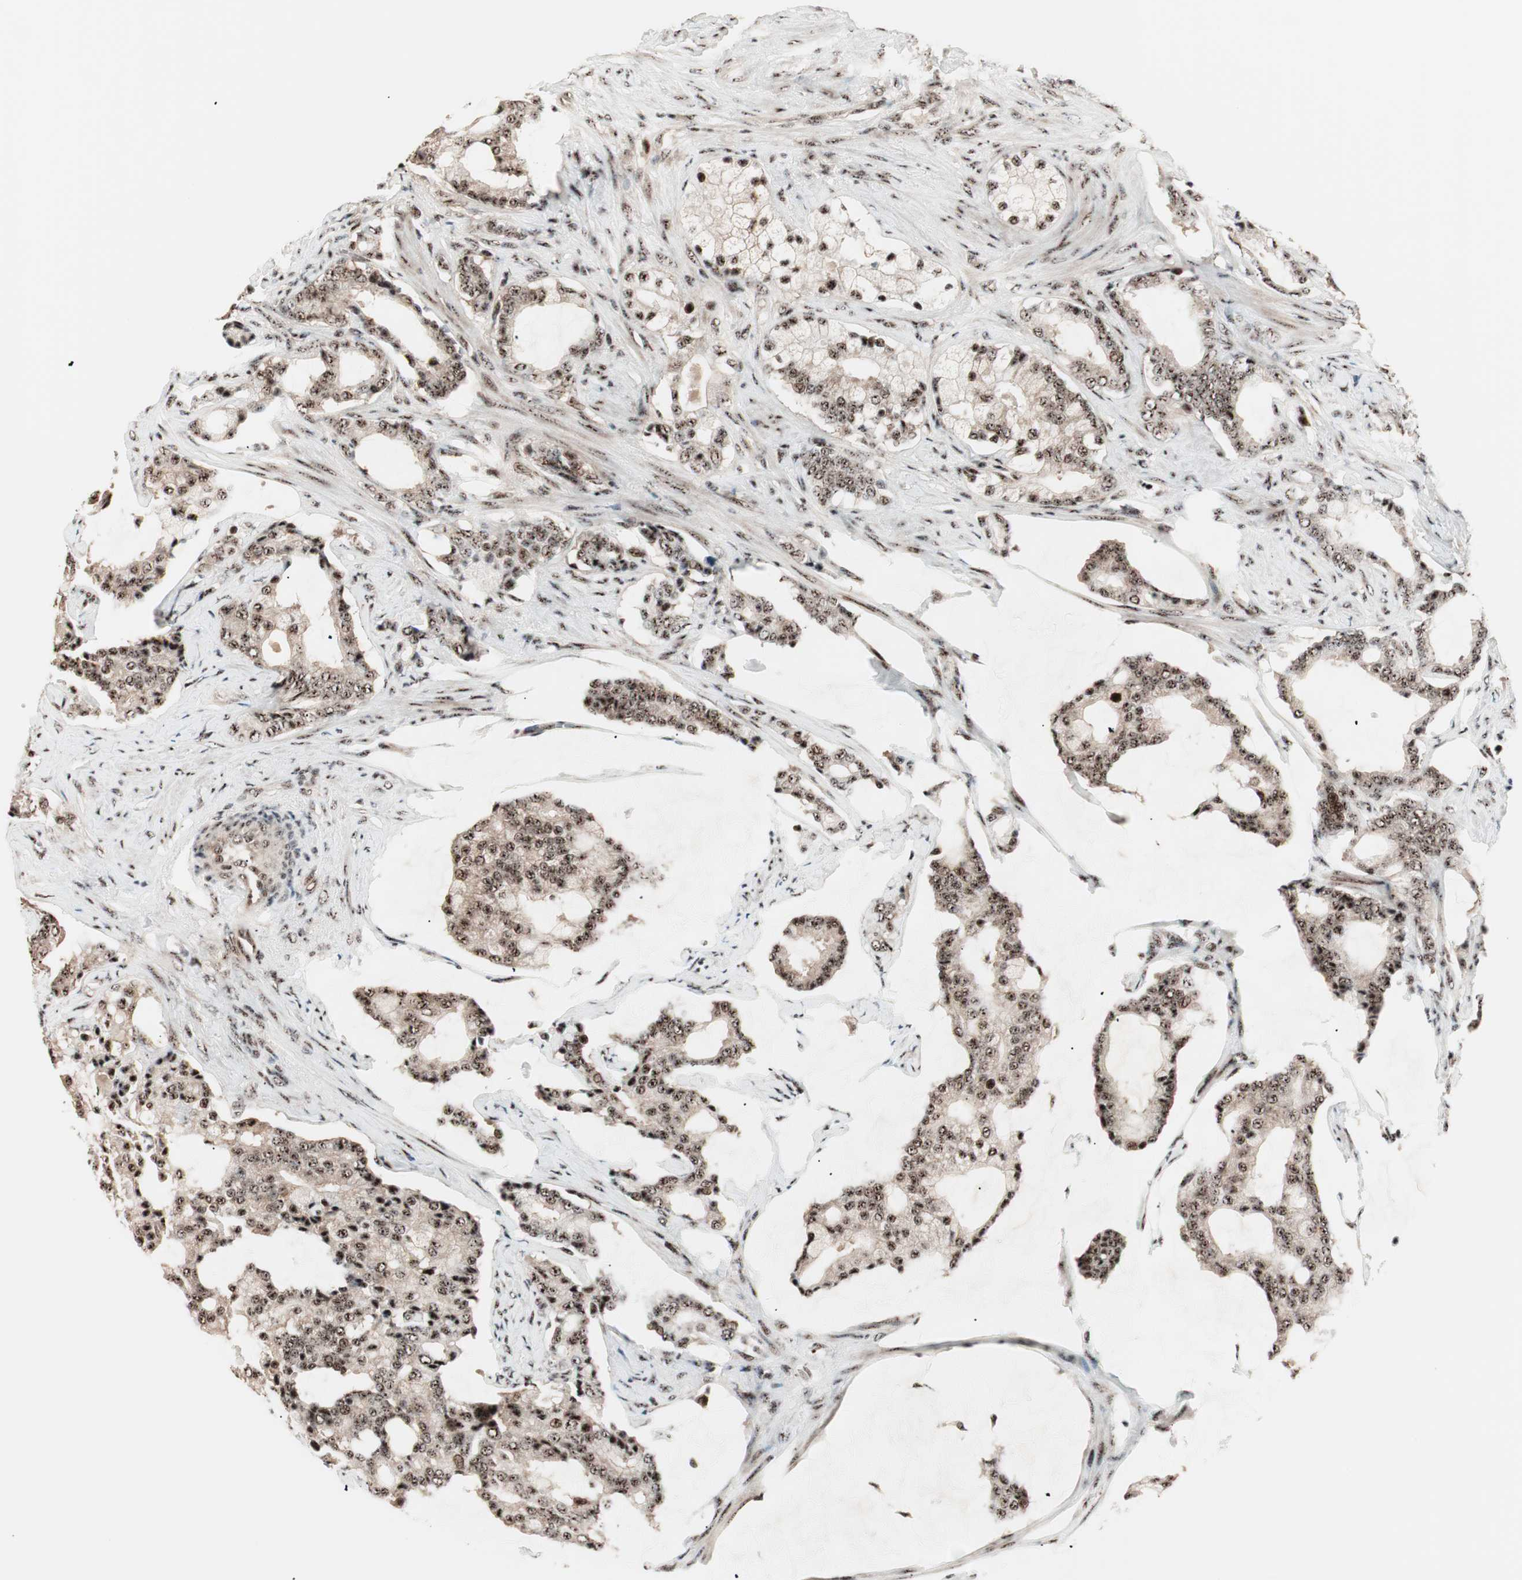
{"staining": {"intensity": "strong", "quantity": ">75%", "location": "cytoplasmic/membranous,nuclear"}, "tissue": "prostate cancer", "cell_type": "Tumor cells", "image_type": "cancer", "snomed": [{"axis": "morphology", "description": "Adenocarcinoma, Low grade"}, {"axis": "topography", "description": "Prostate"}], "caption": "Low-grade adenocarcinoma (prostate) stained for a protein (brown) exhibits strong cytoplasmic/membranous and nuclear positive expression in about >75% of tumor cells.", "gene": "NR5A2", "patient": {"sex": "male", "age": 58}}